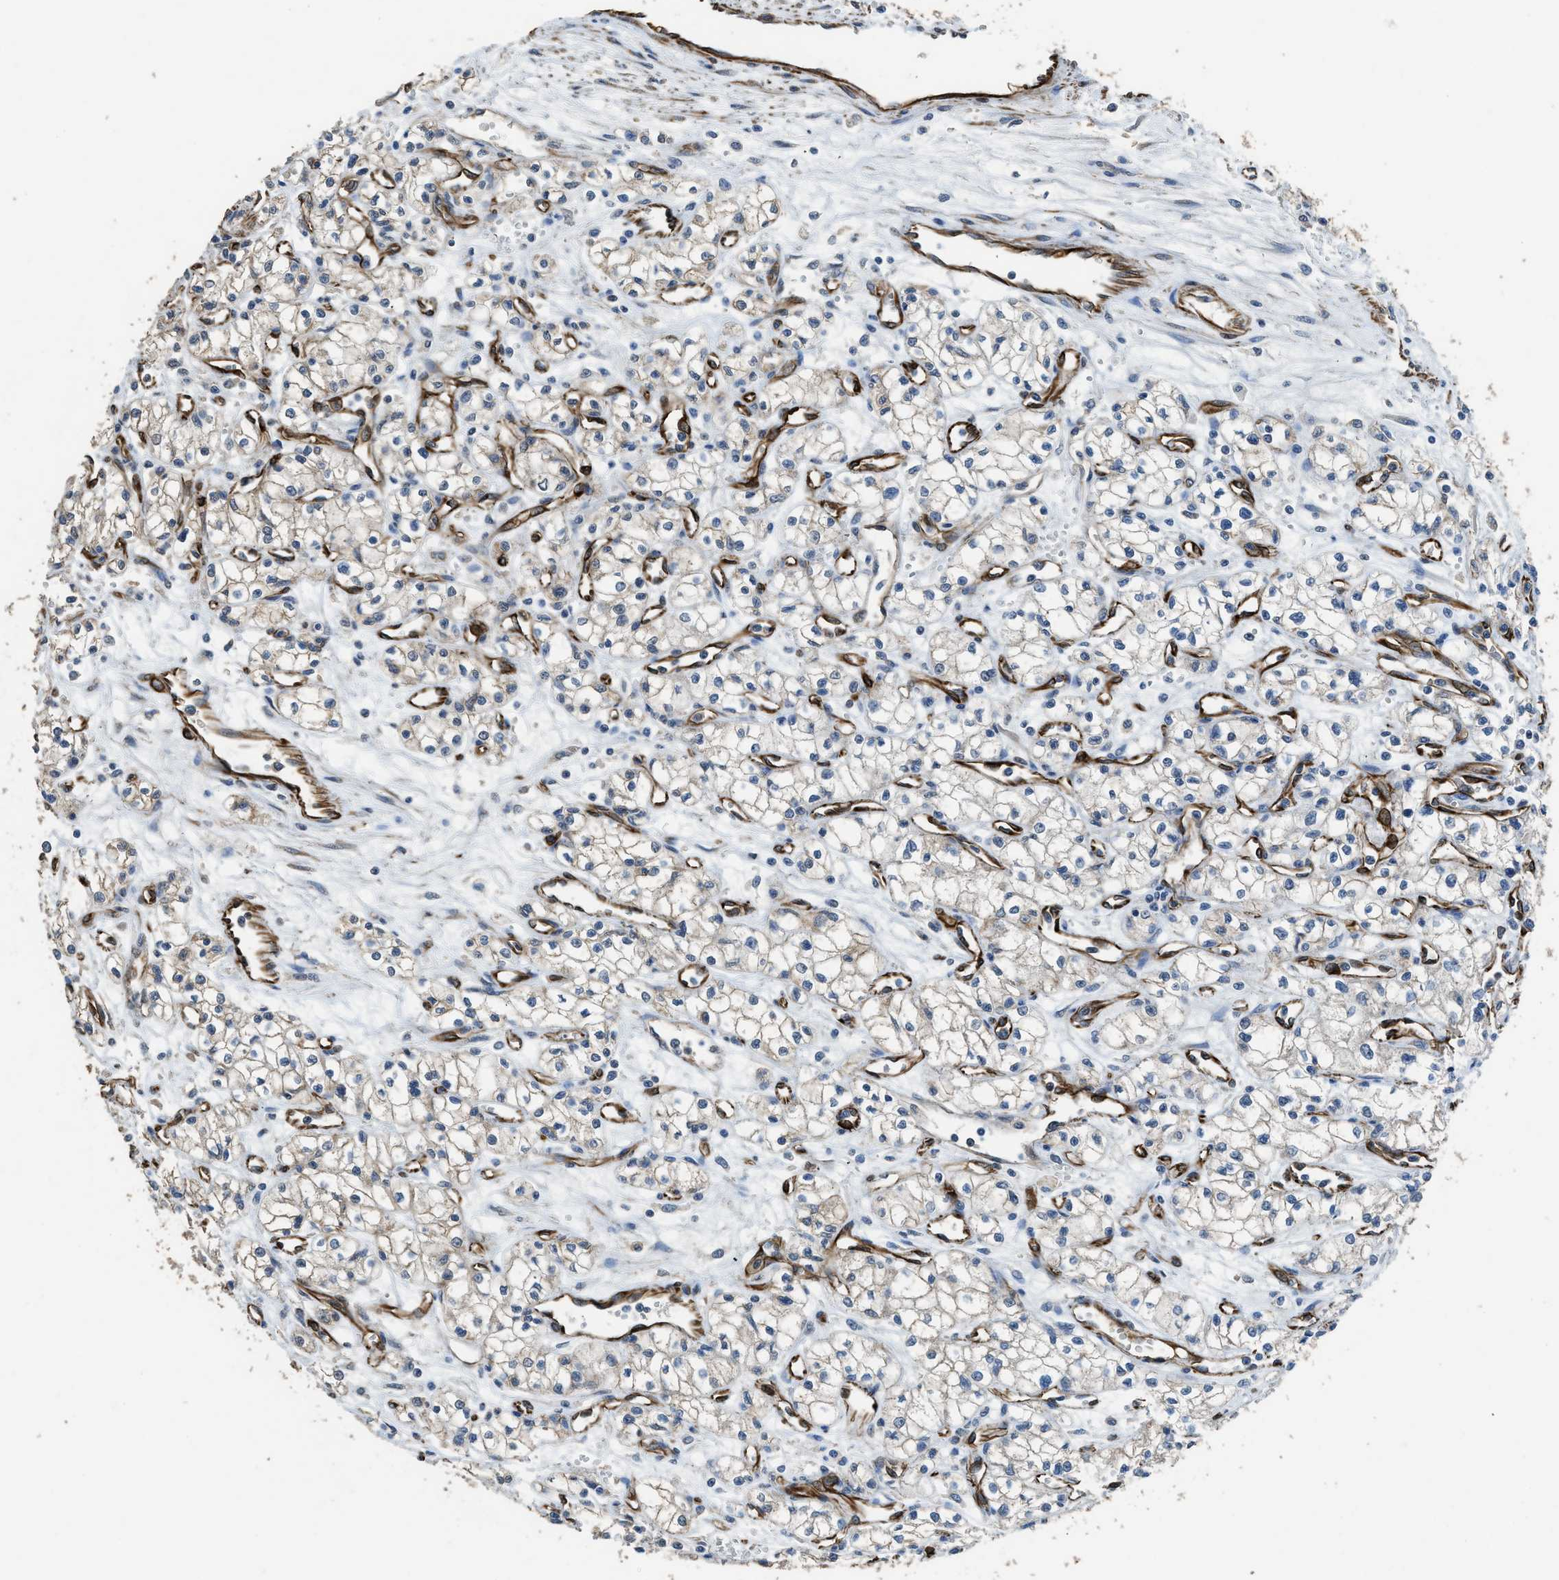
{"staining": {"intensity": "negative", "quantity": "none", "location": "none"}, "tissue": "renal cancer", "cell_type": "Tumor cells", "image_type": "cancer", "snomed": [{"axis": "morphology", "description": "Normal tissue, NOS"}, {"axis": "morphology", "description": "Adenocarcinoma, NOS"}, {"axis": "topography", "description": "Kidney"}], "caption": "This is an IHC photomicrograph of human adenocarcinoma (renal). There is no staining in tumor cells.", "gene": "SYNM", "patient": {"sex": "male", "age": 59}}